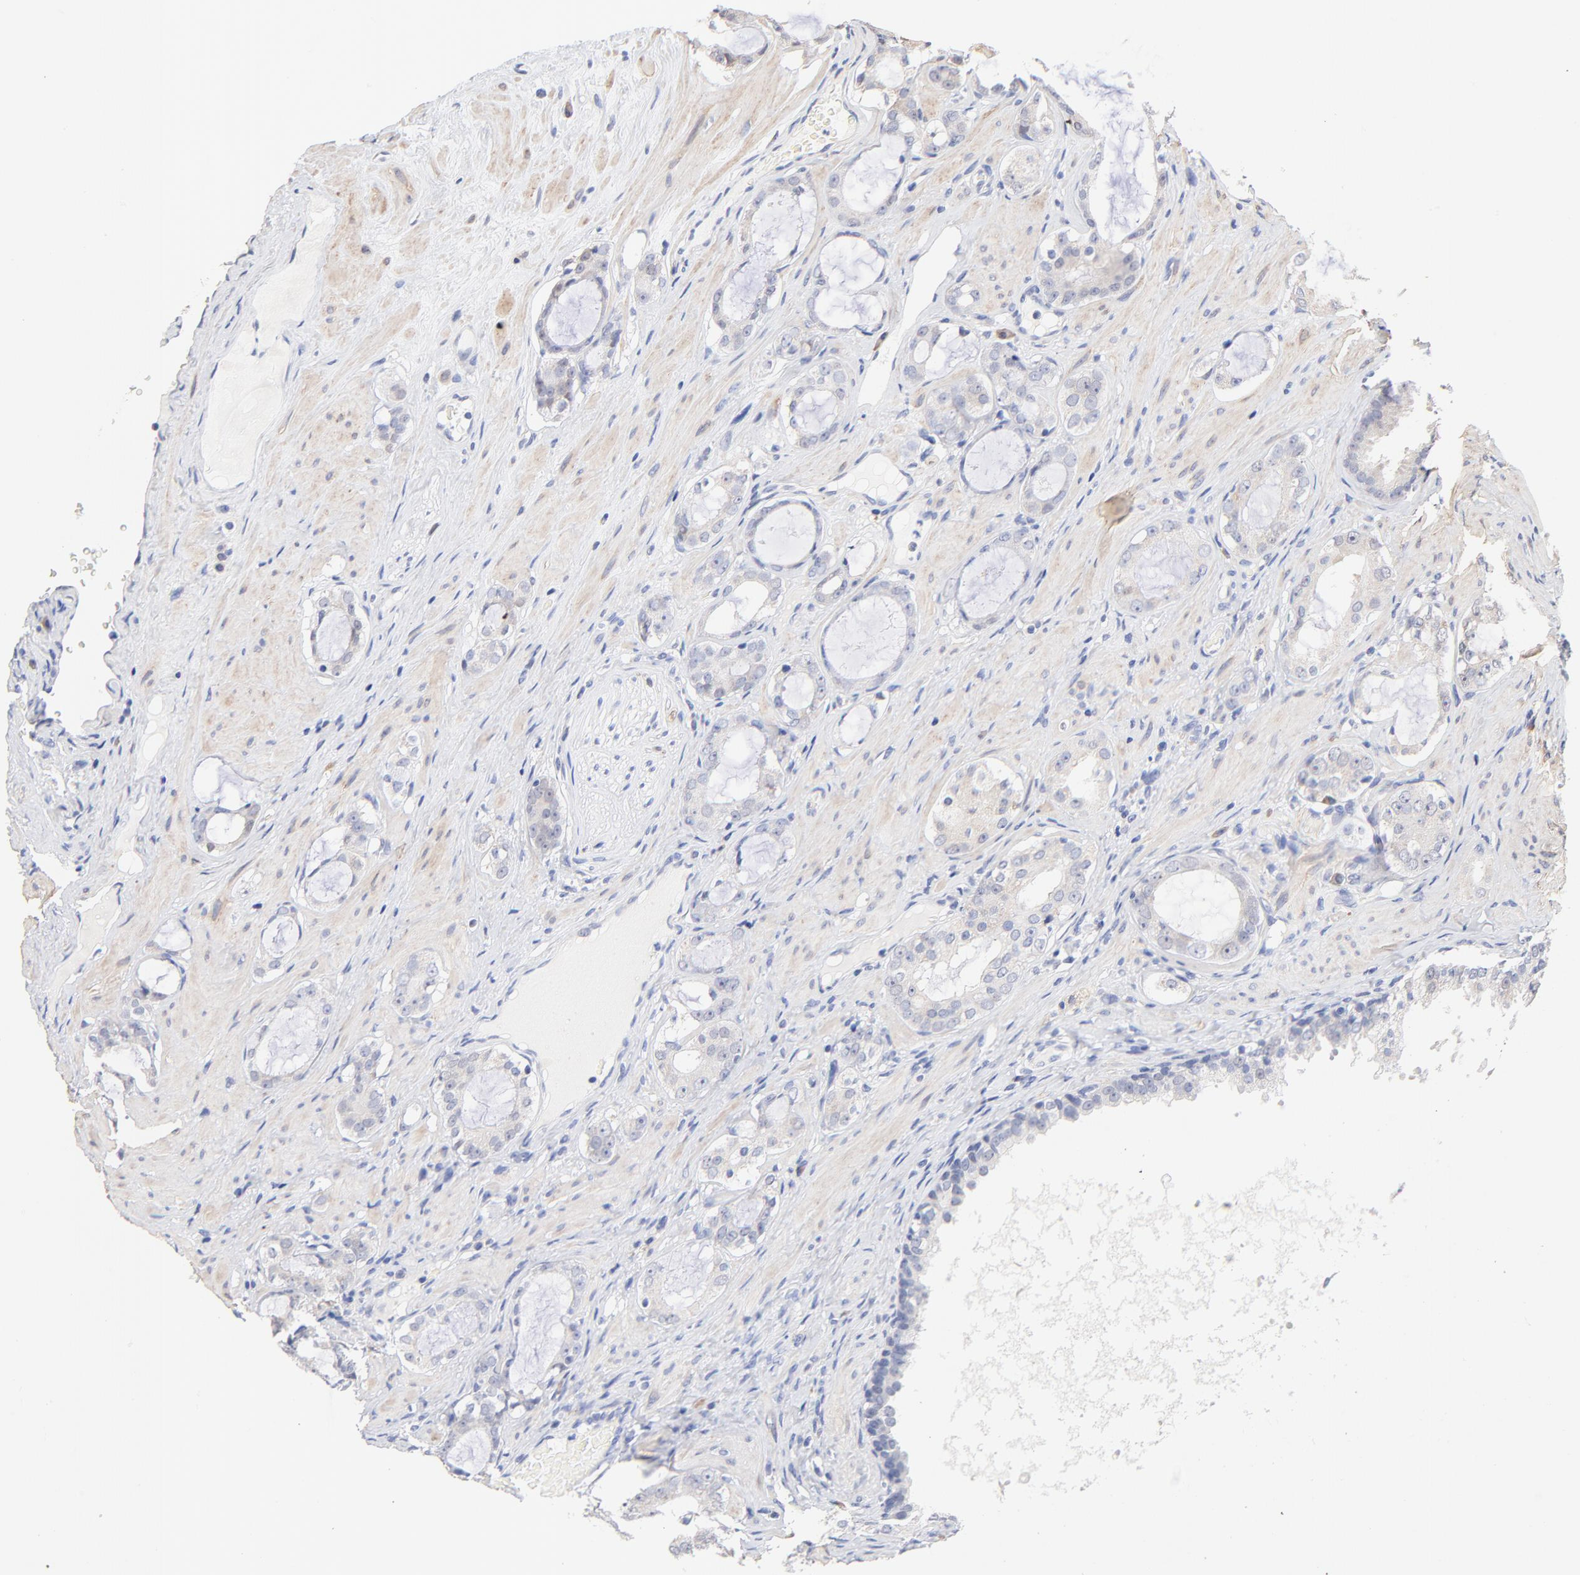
{"staining": {"intensity": "weak", "quantity": "<25%", "location": "cytoplasmic/membranous"}, "tissue": "prostate cancer", "cell_type": "Tumor cells", "image_type": "cancer", "snomed": [{"axis": "morphology", "description": "Adenocarcinoma, Medium grade"}, {"axis": "topography", "description": "Prostate"}], "caption": "Histopathology image shows no significant protein staining in tumor cells of prostate medium-grade adenocarcinoma. (Immunohistochemistry, brightfield microscopy, high magnification).", "gene": "TWNK", "patient": {"sex": "male", "age": 73}}